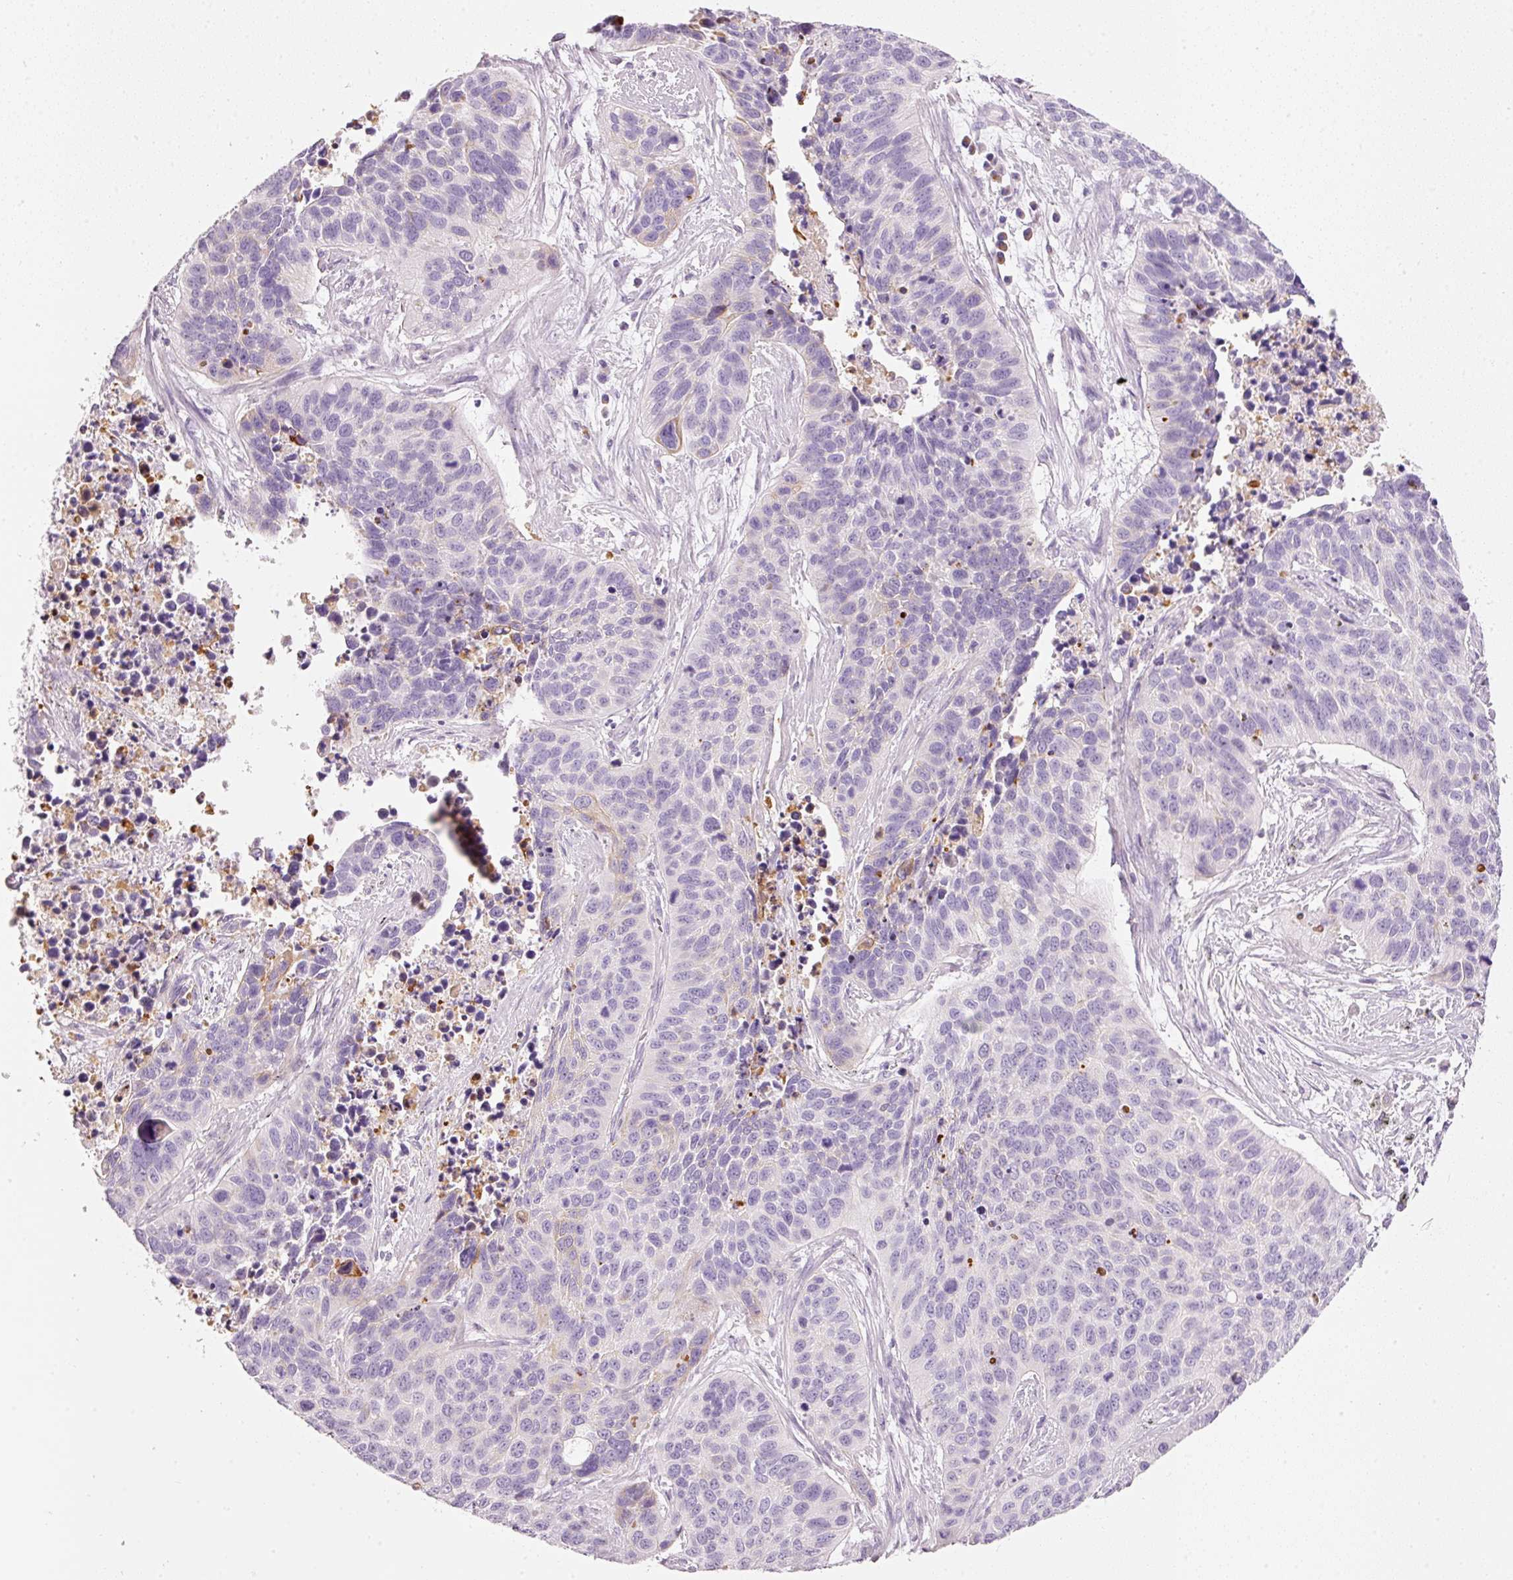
{"staining": {"intensity": "negative", "quantity": "none", "location": "none"}, "tissue": "lung cancer", "cell_type": "Tumor cells", "image_type": "cancer", "snomed": [{"axis": "morphology", "description": "Squamous cell carcinoma, NOS"}, {"axis": "topography", "description": "Lung"}], "caption": "Immunohistochemistry (IHC) photomicrograph of neoplastic tissue: human squamous cell carcinoma (lung) stained with DAB (3,3'-diaminobenzidine) demonstrates no significant protein positivity in tumor cells. Nuclei are stained in blue.", "gene": "PDXDC1", "patient": {"sex": "male", "age": 62}}